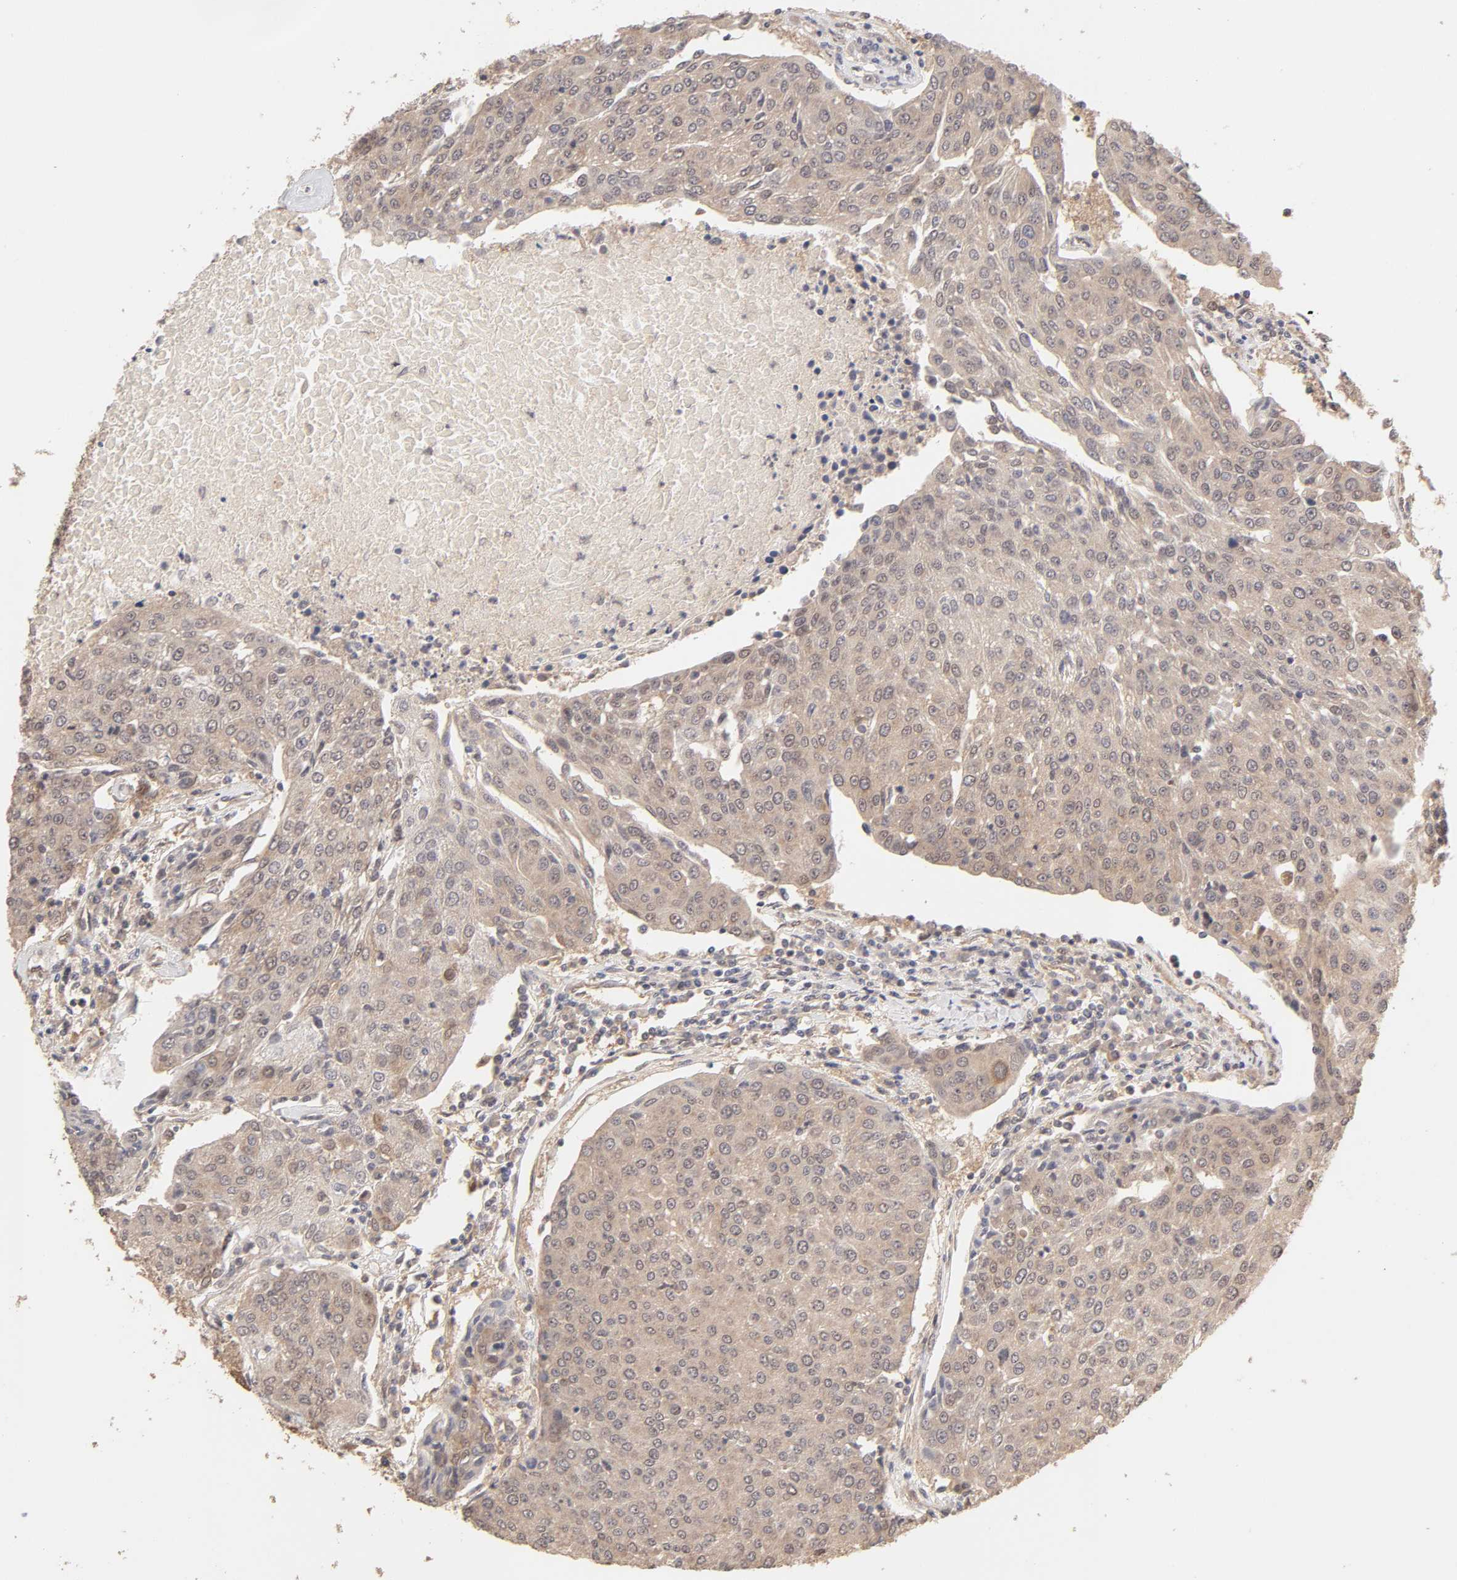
{"staining": {"intensity": "weak", "quantity": ">75%", "location": "cytoplasmic/membranous"}, "tissue": "urothelial cancer", "cell_type": "Tumor cells", "image_type": "cancer", "snomed": [{"axis": "morphology", "description": "Urothelial carcinoma, High grade"}, {"axis": "topography", "description": "Urinary bladder"}], "caption": "Urothelial carcinoma (high-grade) tissue shows weak cytoplasmic/membranous positivity in about >75% of tumor cells (IHC, brightfield microscopy, high magnification).", "gene": "MAPK1", "patient": {"sex": "female", "age": 85}}